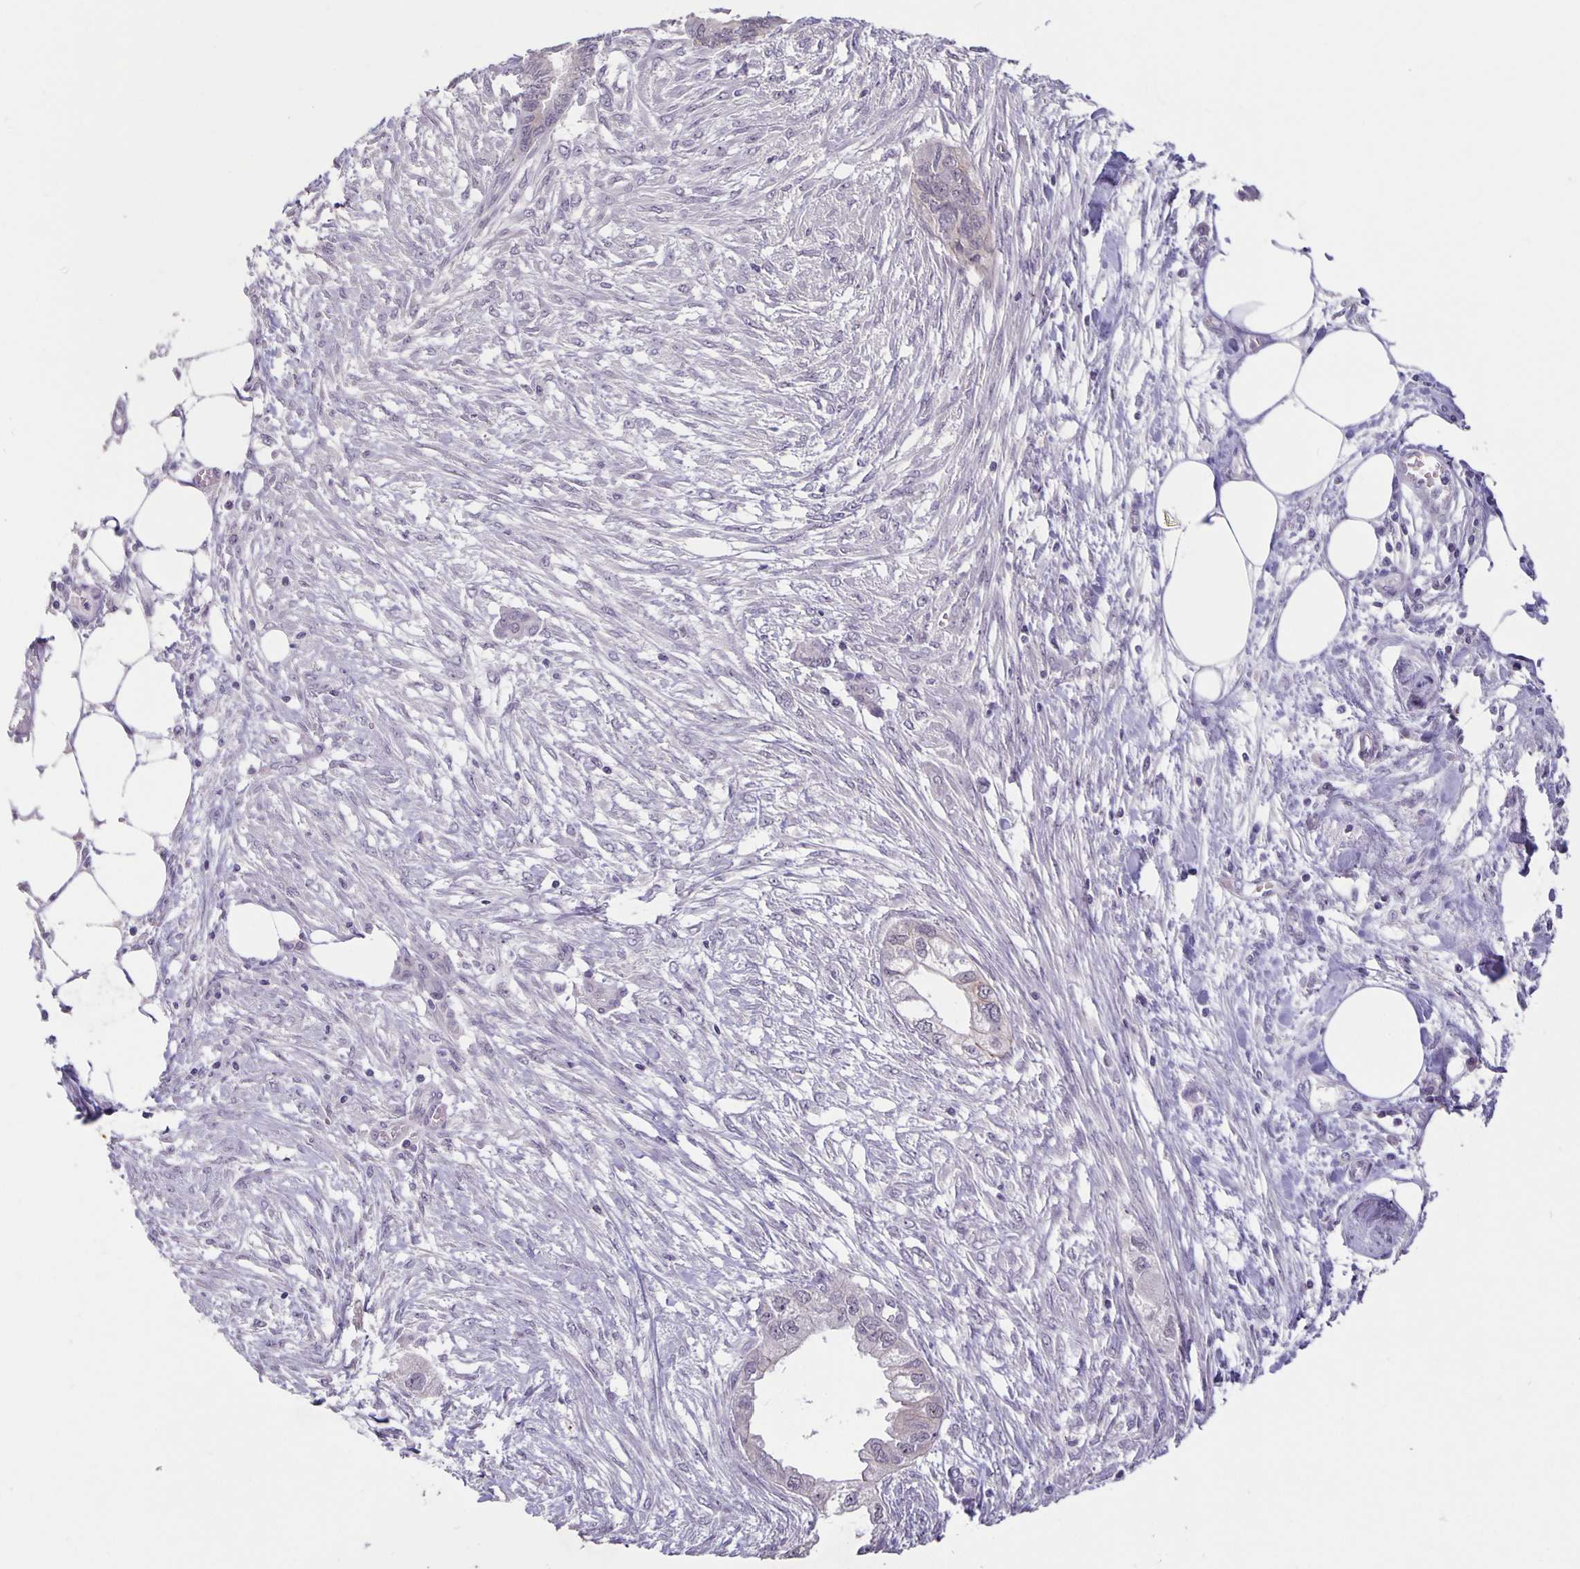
{"staining": {"intensity": "negative", "quantity": "none", "location": "none"}, "tissue": "endometrial cancer", "cell_type": "Tumor cells", "image_type": "cancer", "snomed": [{"axis": "morphology", "description": "Adenocarcinoma, NOS"}, {"axis": "morphology", "description": "Adenocarcinoma, metastatic, NOS"}, {"axis": "topography", "description": "Adipose tissue"}, {"axis": "topography", "description": "Endometrium"}], "caption": "Immunohistochemistry (IHC) of endometrial cancer demonstrates no staining in tumor cells.", "gene": "ARVCF", "patient": {"sex": "female", "age": 67}}